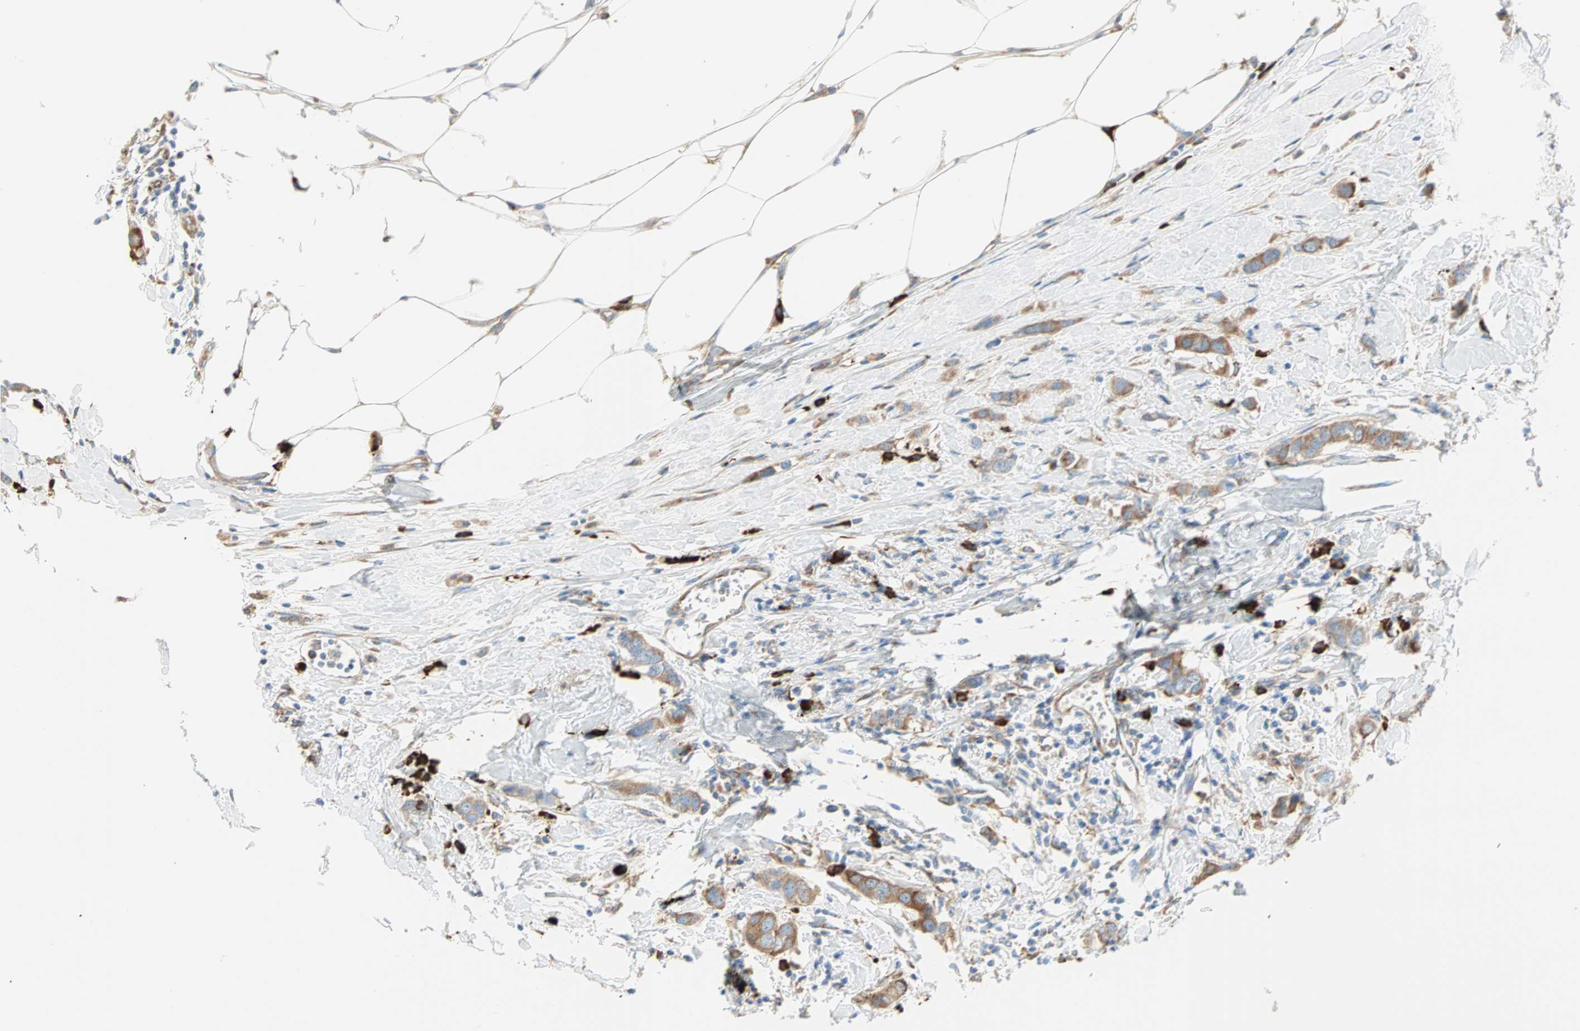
{"staining": {"intensity": "moderate", "quantity": ">75%", "location": "cytoplasmic/membranous"}, "tissue": "breast cancer", "cell_type": "Tumor cells", "image_type": "cancer", "snomed": [{"axis": "morphology", "description": "Duct carcinoma"}, {"axis": "topography", "description": "Breast"}], "caption": "Moderate cytoplasmic/membranous protein expression is identified in approximately >75% of tumor cells in breast cancer (invasive ductal carcinoma). (Brightfield microscopy of DAB IHC at high magnification).", "gene": "PLCXD1", "patient": {"sex": "female", "age": 50}}